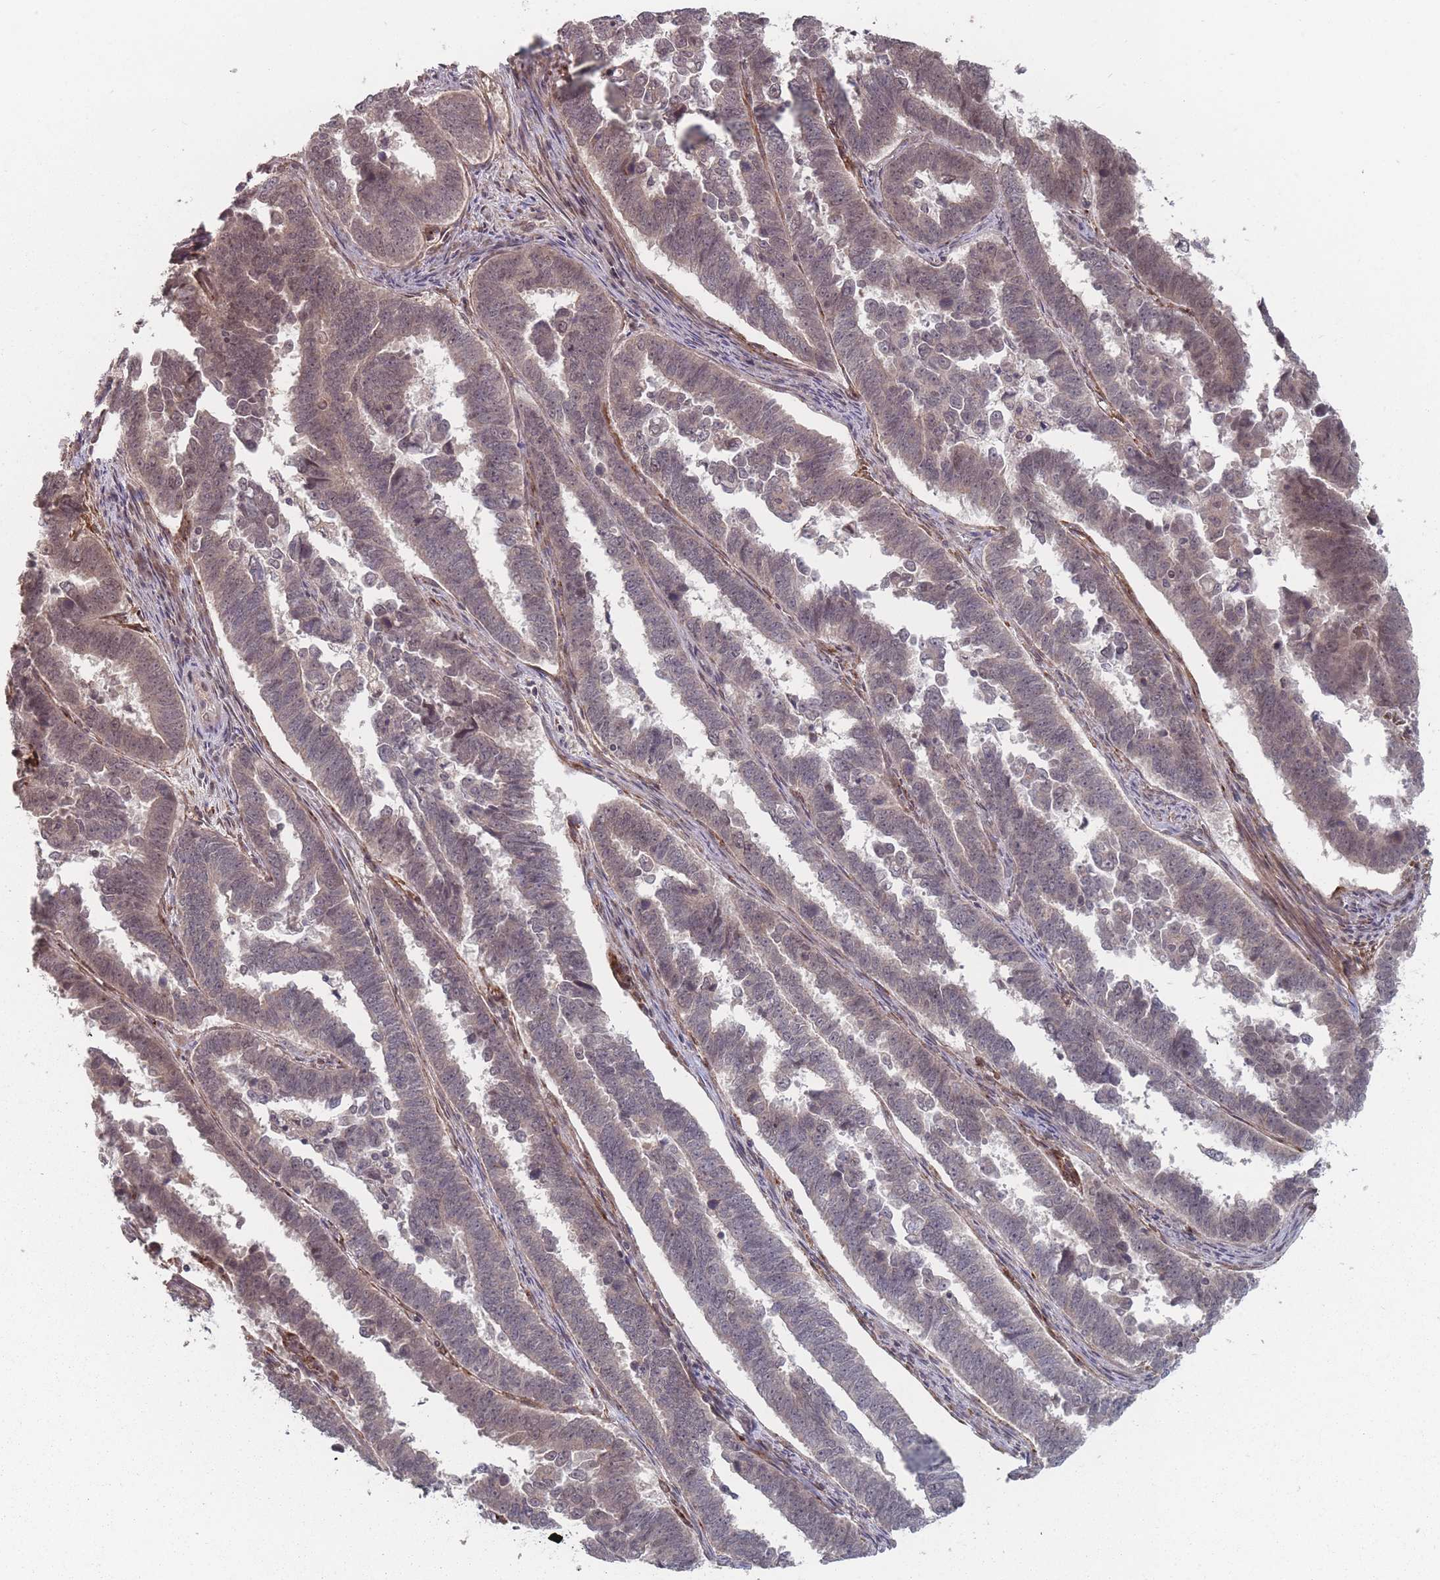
{"staining": {"intensity": "moderate", "quantity": "25%-75%", "location": "nuclear"}, "tissue": "endometrial cancer", "cell_type": "Tumor cells", "image_type": "cancer", "snomed": [{"axis": "morphology", "description": "Adenocarcinoma, NOS"}, {"axis": "topography", "description": "Endometrium"}], "caption": "Protein analysis of adenocarcinoma (endometrial) tissue exhibits moderate nuclear positivity in about 25%-75% of tumor cells. (DAB (3,3'-diaminobenzidine) IHC, brown staining for protein, blue staining for nuclei).", "gene": "CNTRL", "patient": {"sex": "female", "age": 75}}